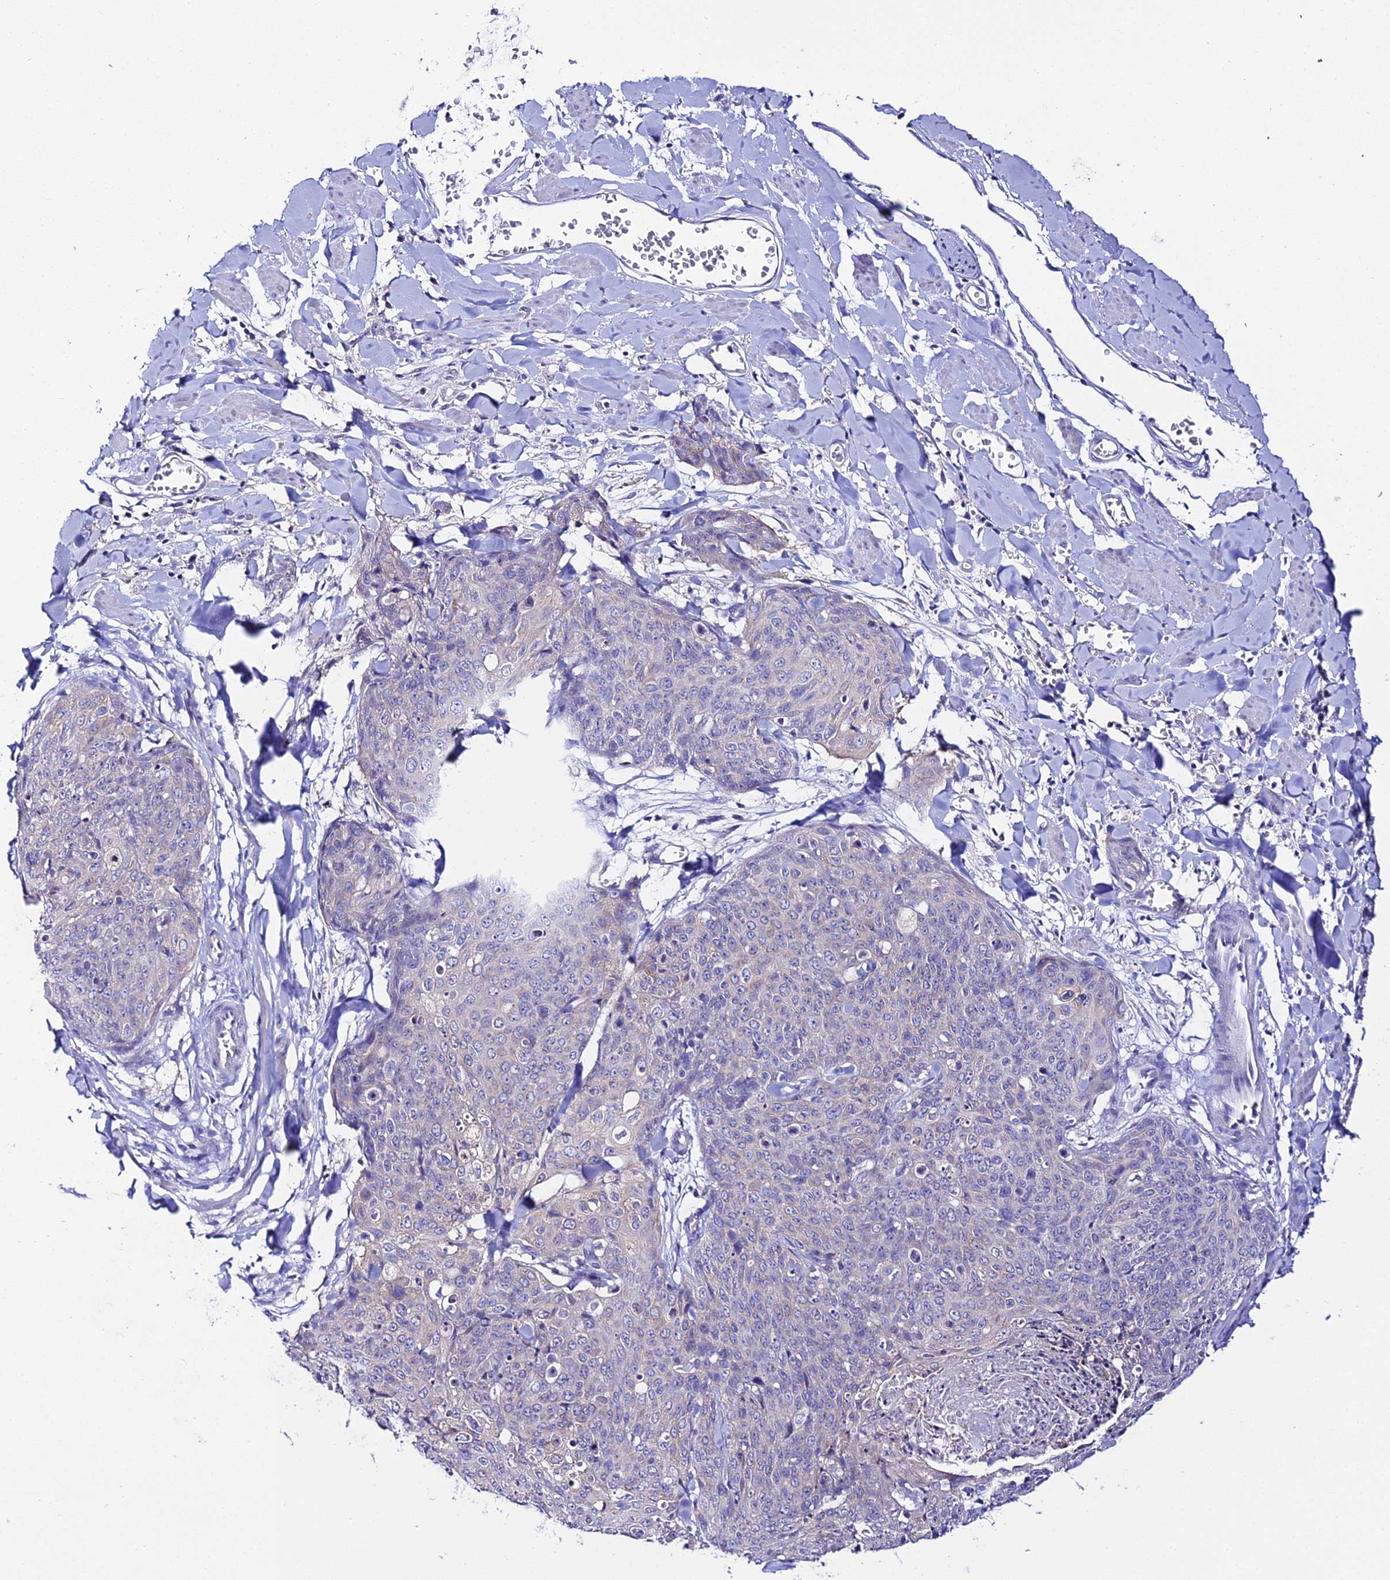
{"staining": {"intensity": "negative", "quantity": "none", "location": "none"}, "tissue": "skin cancer", "cell_type": "Tumor cells", "image_type": "cancer", "snomed": [{"axis": "morphology", "description": "Squamous cell carcinoma, NOS"}, {"axis": "topography", "description": "Skin"}, {"axis": "topography", "description": "Vulva"}], "caption": "This is an IHC photomicrograph of human skin cancer (squamous cell carcinoma). There is no positivity in tumor cells.", "gene": "ATG16L2", "patient": {"sex": "female", "age": 85}}